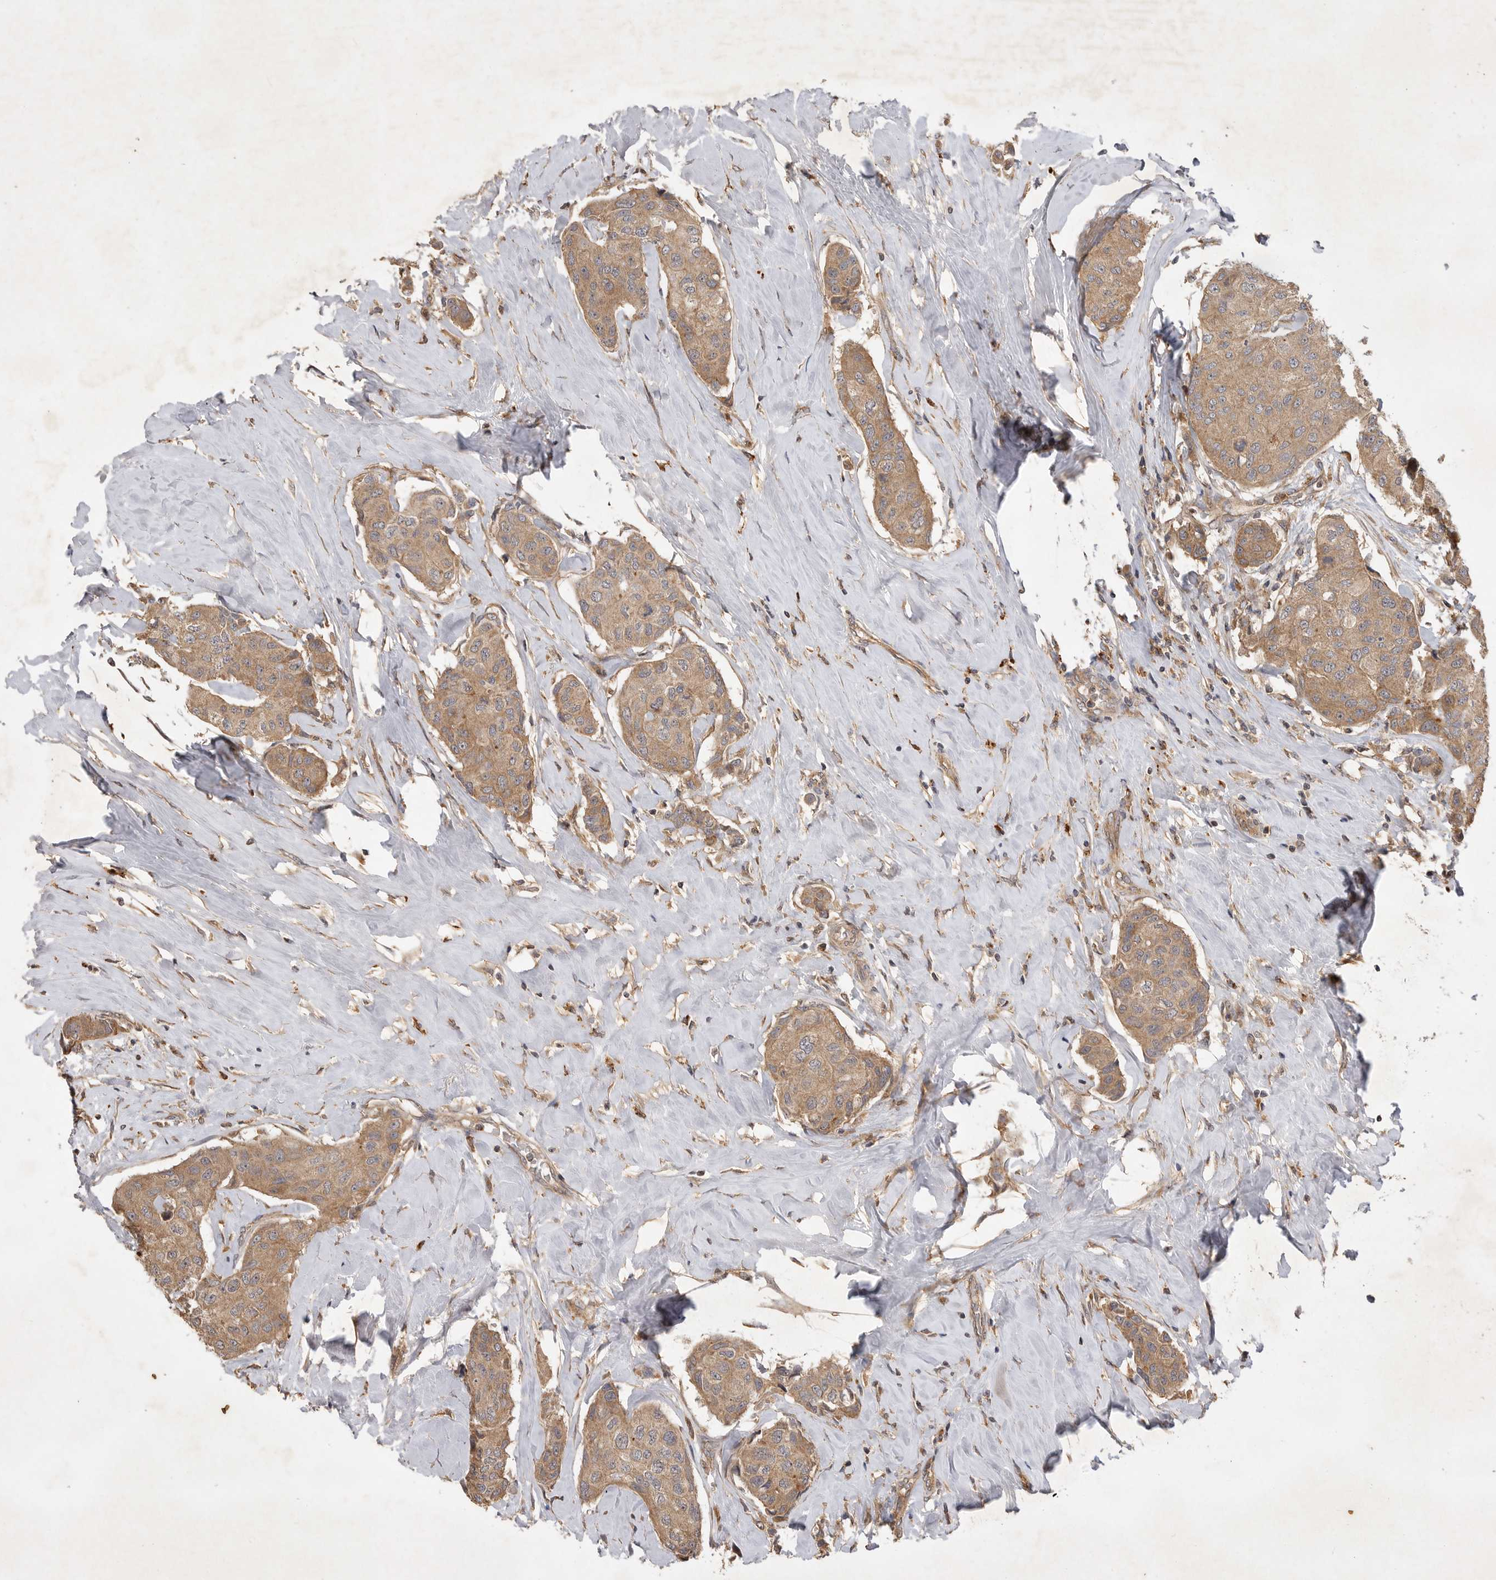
{"staining": {"intensity": "moderate", "quantity": ">75%", "location": "cytoplasmic/membranous"}, "tissue": "breast cancer", "cell_type": "Tumor cells", "image_type": "cancer", "snomed": [{"axis": "morphology", "description": "Duct carcinoma"}, {"axis": "topography", "description": "Breast"}], "caption": "Immunohistochemical staining of human invasive ductal carcinoma (breast) exhibits moderate cytoplasmic/membranous protein expression in approximately >75% of tumor cells.", "gene": "ZNF232", "patient": {"sex": "female", "age": 80}}